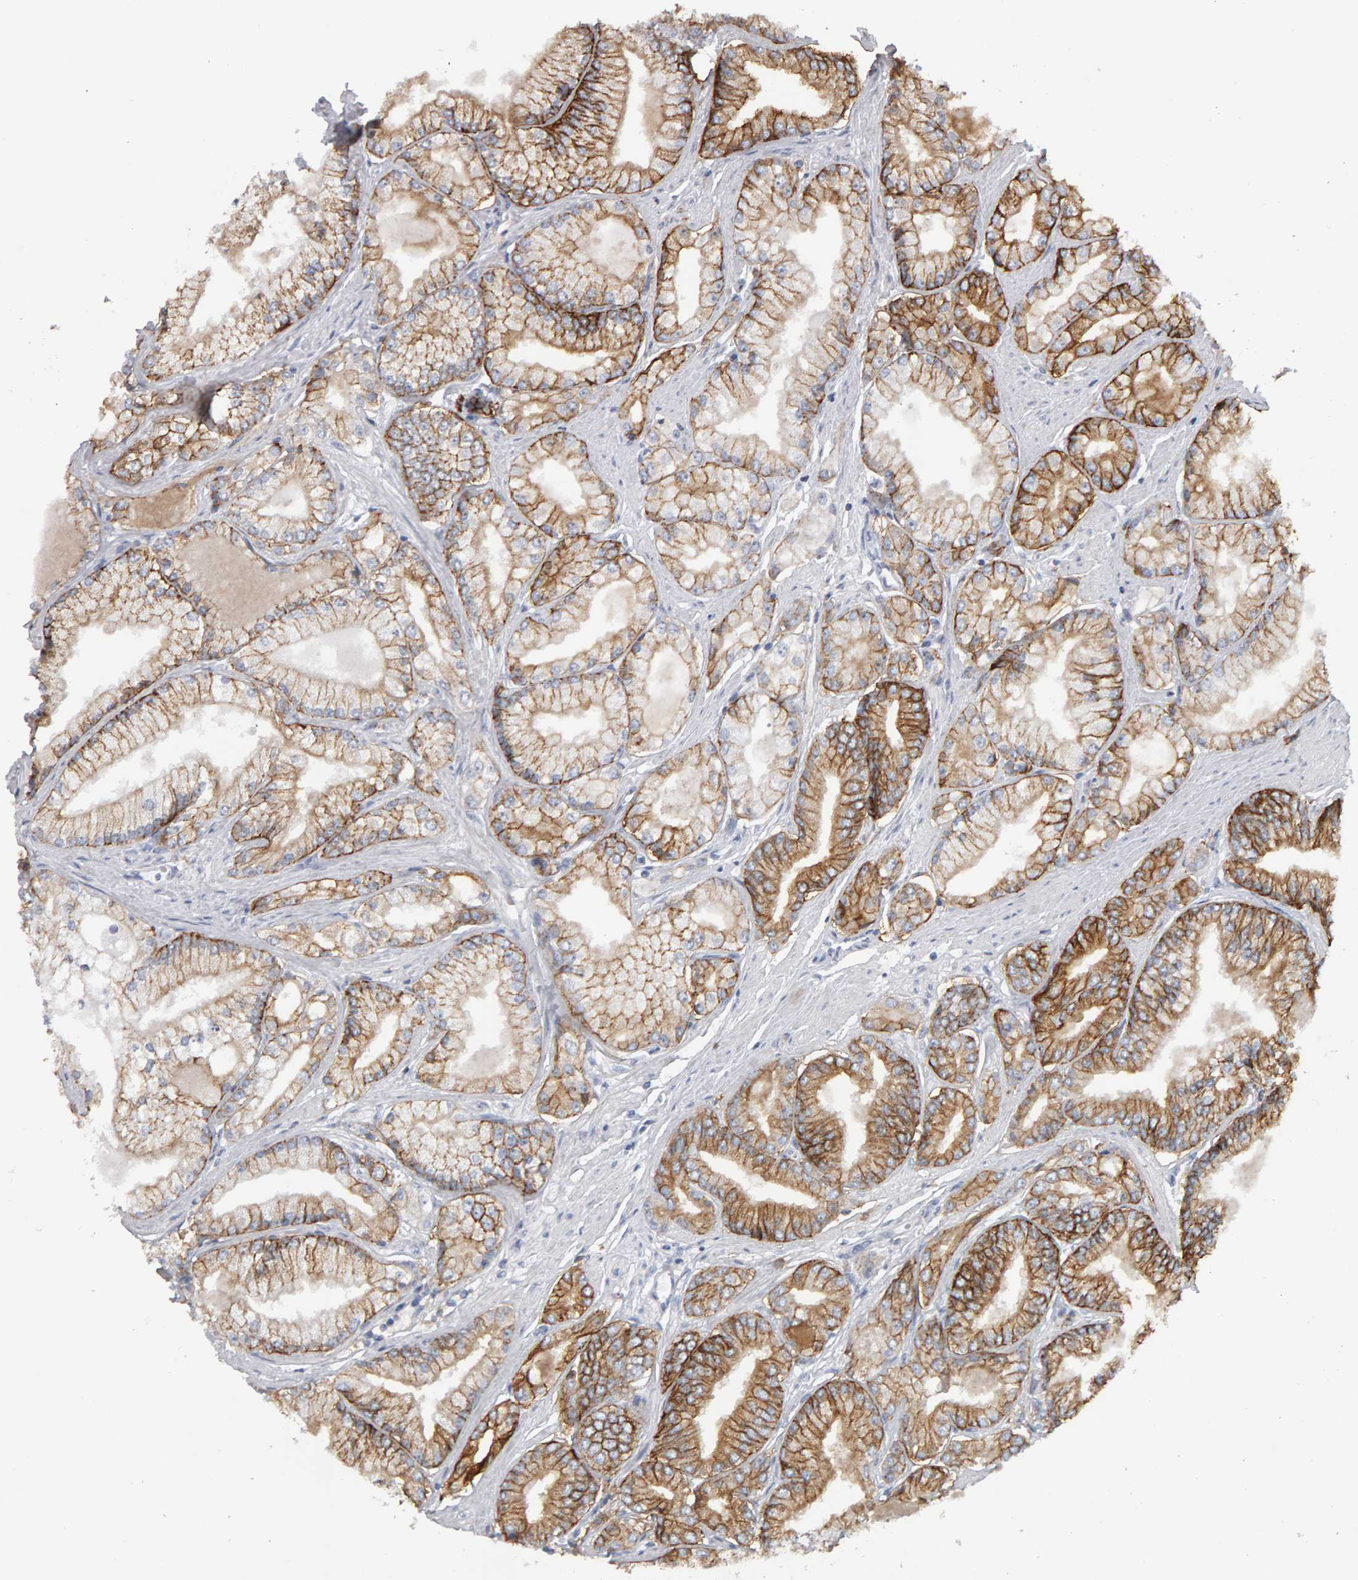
{"staining": {"intensity": "moderate", "quantity": ">75%", "location": "cytoplasmic/membranous"}, "tissue": "prostate cancer", "cell_type": "Tumor cells", "image_type": "cancer", "snomed": [{"axis": "morphology", "description": "Adenocarcinoma, Low grade"}, {"axis": "topography", "description": "Prostate"}], "caption": "Prostate cancer was stained to show a protein in brown. There is medium levels of moderate cytoplasmic/membranous positivity in approximately >75% of tumor cells. (brown staining indicates protein expression, while blue staining denotes nuclei).", "gene": "CD38", "patient": {"sex": "male", "age": 52}}